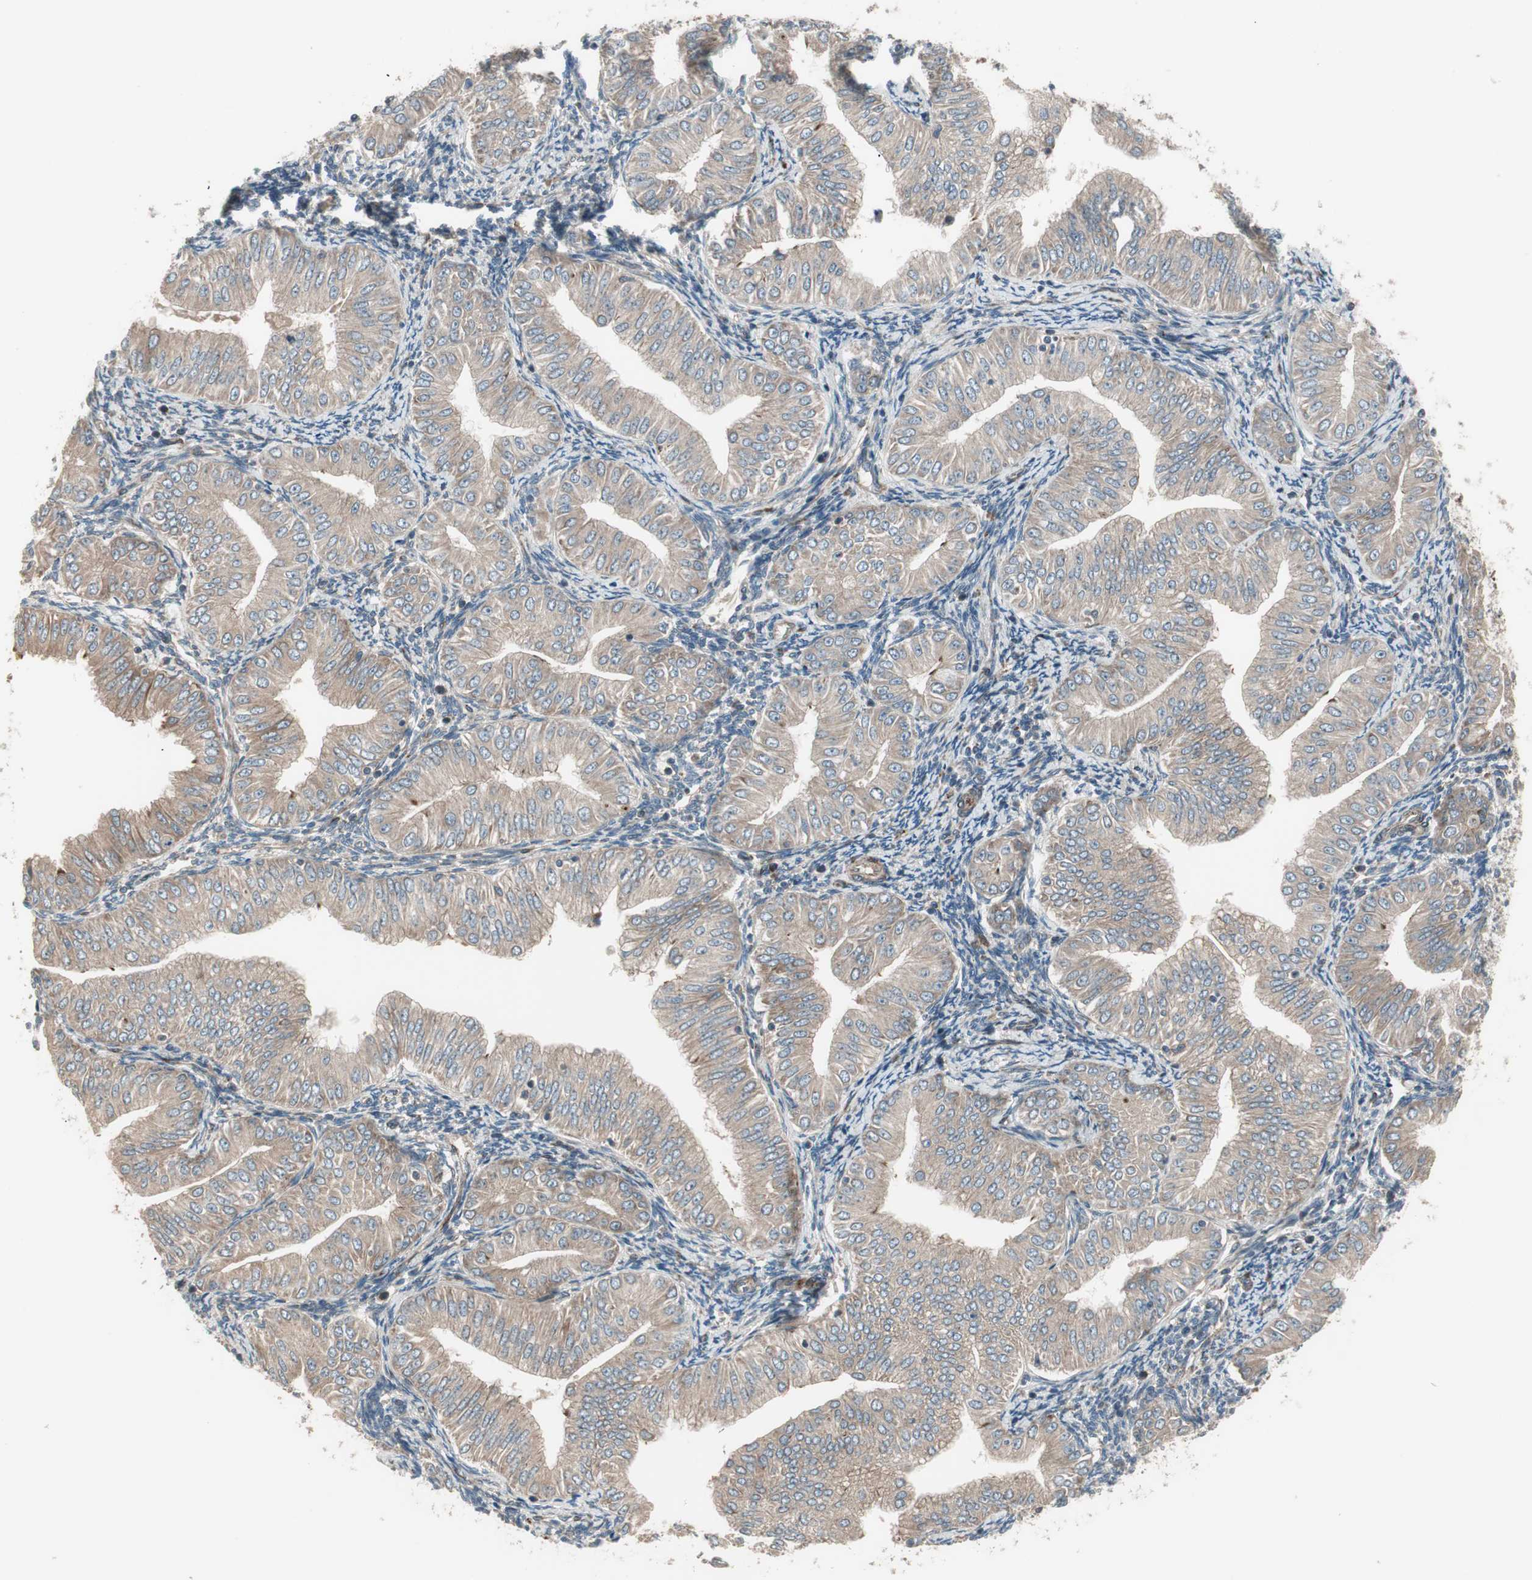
{"staining": {"intensity": "moderate", "quantity": ">75%", "location": "cytoplasmic/membranous"}, "tissue": "endometrial cancer", "cell_type": "Tumor cells", "image_type": "cancer", "snomed": [{"axis": "morphology", "description": "Normal tissue, NOS"}, {"axis": "morphology", "description": "Adenocarcinoma, NOS"}, {"axis": "topography", "description": "Endometrium"}], "caption": "Adenocarcinoma (endometrial) tissue reveals moderate cytoplasmic/membranous staining in approximately >75% of tumor cells", "gene": "PPP2R5E", "patient": {"sex": "female", "age": 53}}